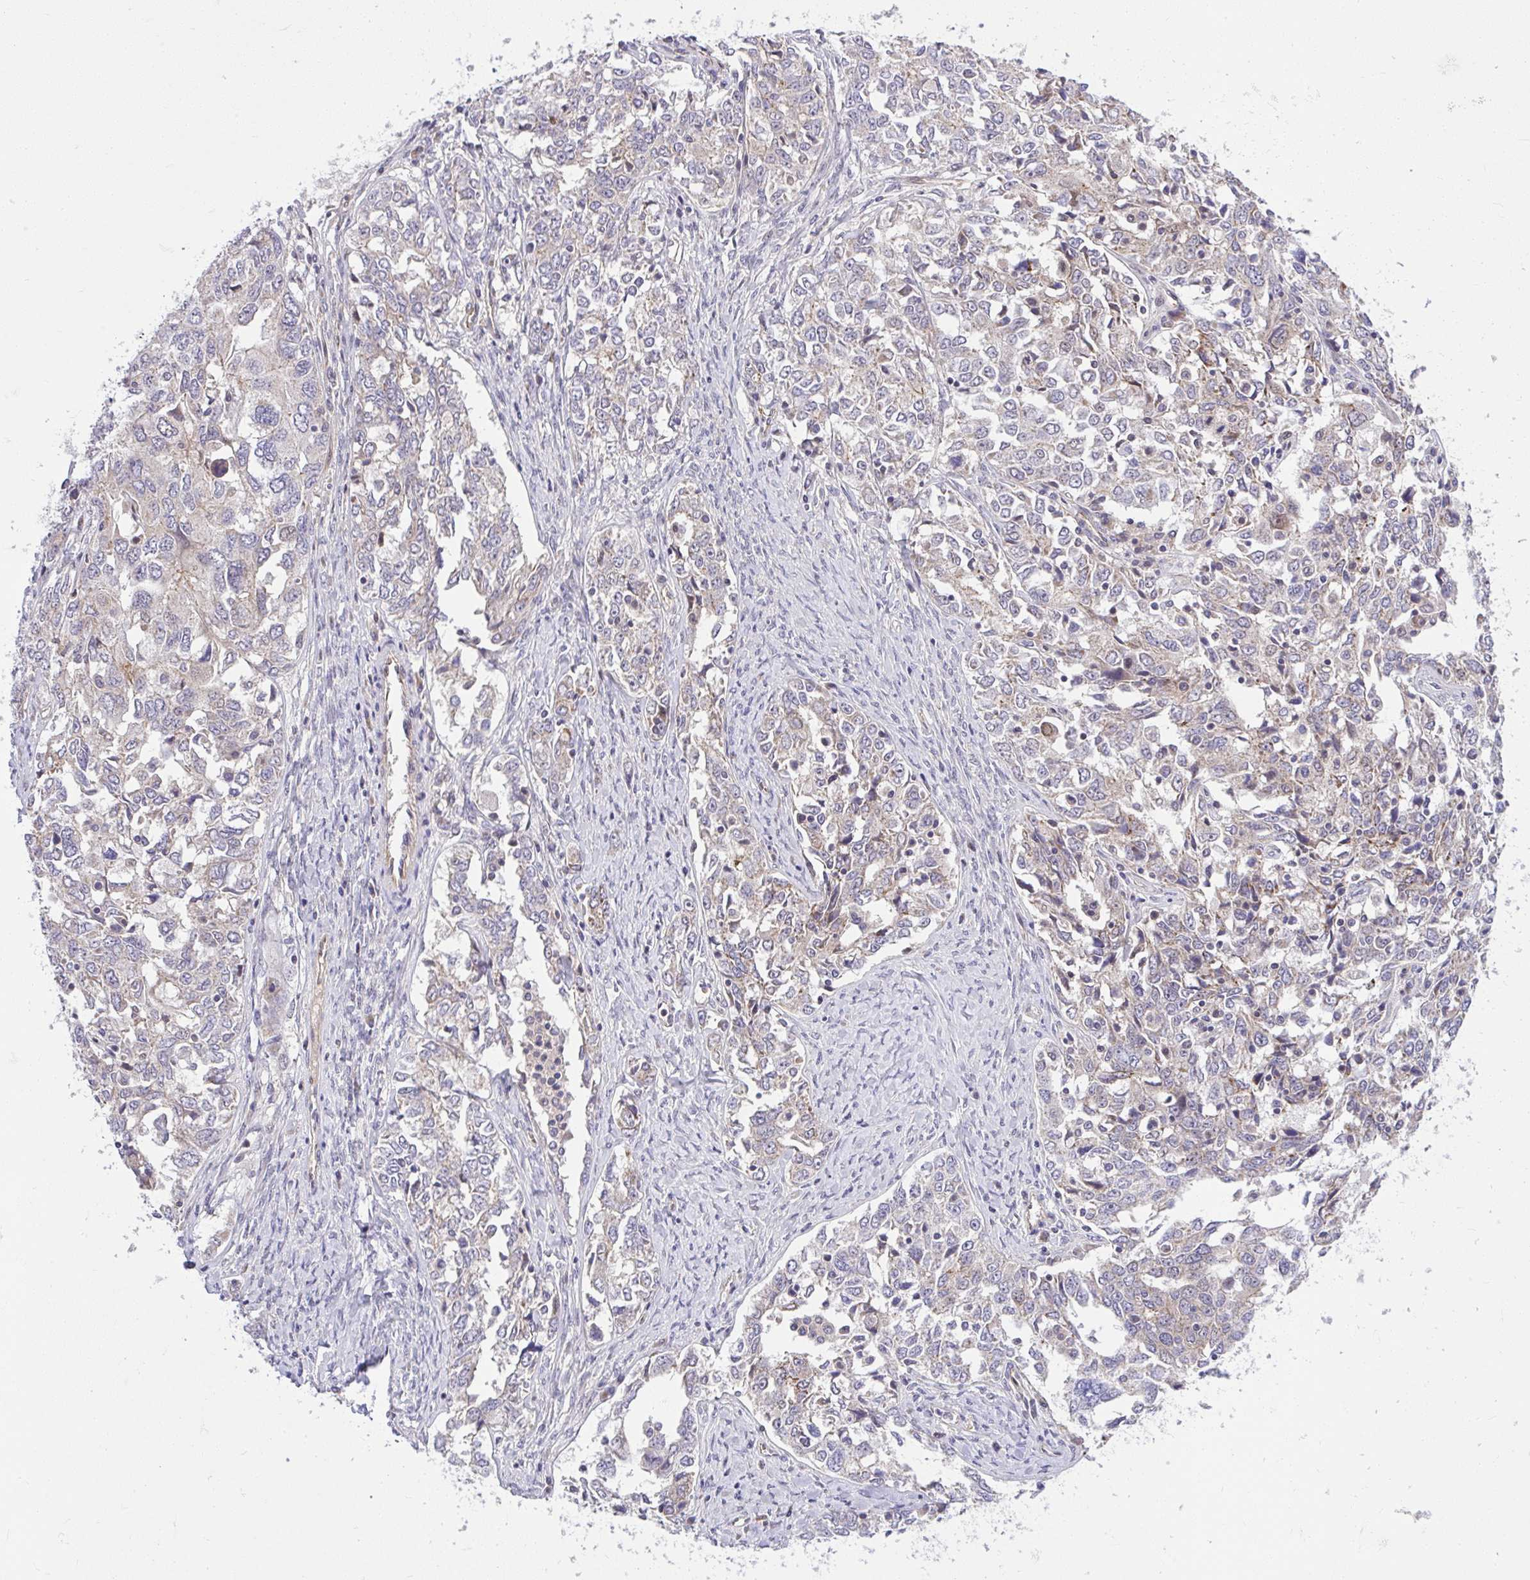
{"staining": {"intensity": "weak", "quantity": ">75%", "location": "cytoplasmic/membranous"}, "tissue": "ovarian cancer", "cell_type": "Tumor cells", "image_type": "cancer", "snomed": [{"axis": "morphology", "description": "Carcinoma, endometroid"}, {"axis": "topography", "description": "Ovary"}], "caption": "Immunohistochemistry (DAB (3,3'-diaminobenzidine)) staining of human endometroid carcinoma (ovarian) displays weak cytoplasmic/membranous protein positivity in approximately >75% of tumor cells.", "gene": "CHIA", "patient": {"sex": "female", "age": 62}}